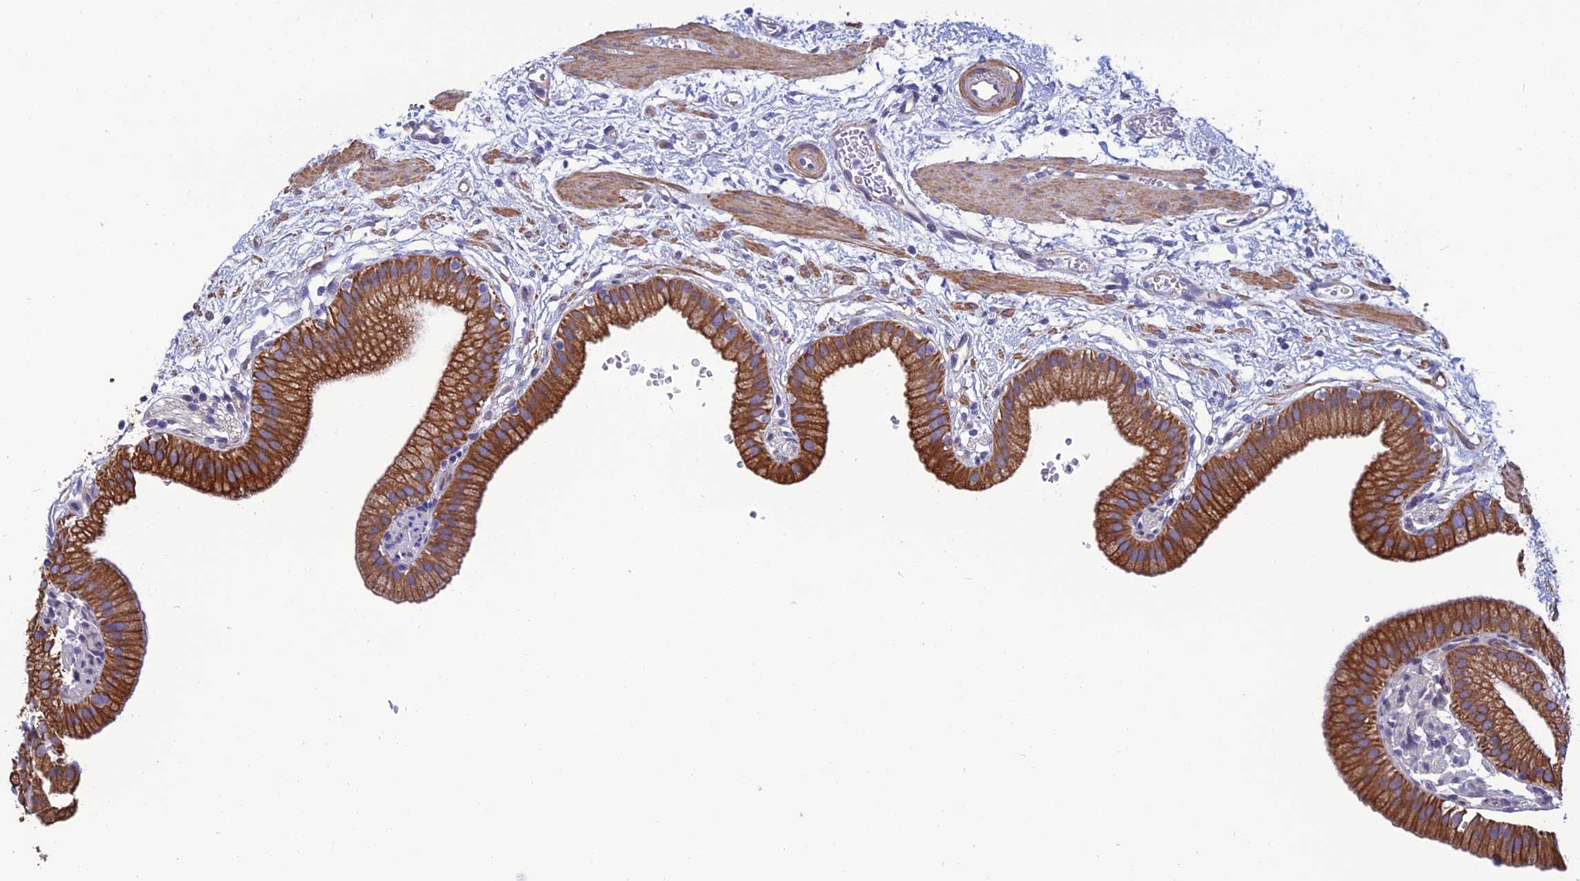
{"staining": {"intensity": "strong", "quantity": ">75%", "location": "cytoplasmic/membranous"}, "tissue": "gallbladder", "cell_type": "Glandular cells", "image_type": "normal", "snomed": [{"axis": "morphology", "description": "Normal tissue, NOS"}, {"axis": "topography", "description": "Gallbladder"}], "caption": "An immunohistochemistry (IHC) histopathology image of benign tissue is shown. Protein staining in brown shows strong cytoplasmic/membranous positivity in gallbladder within glandular cells.", "gene": "LZTS2", "patient": {"sex": "male", "age": 55}}